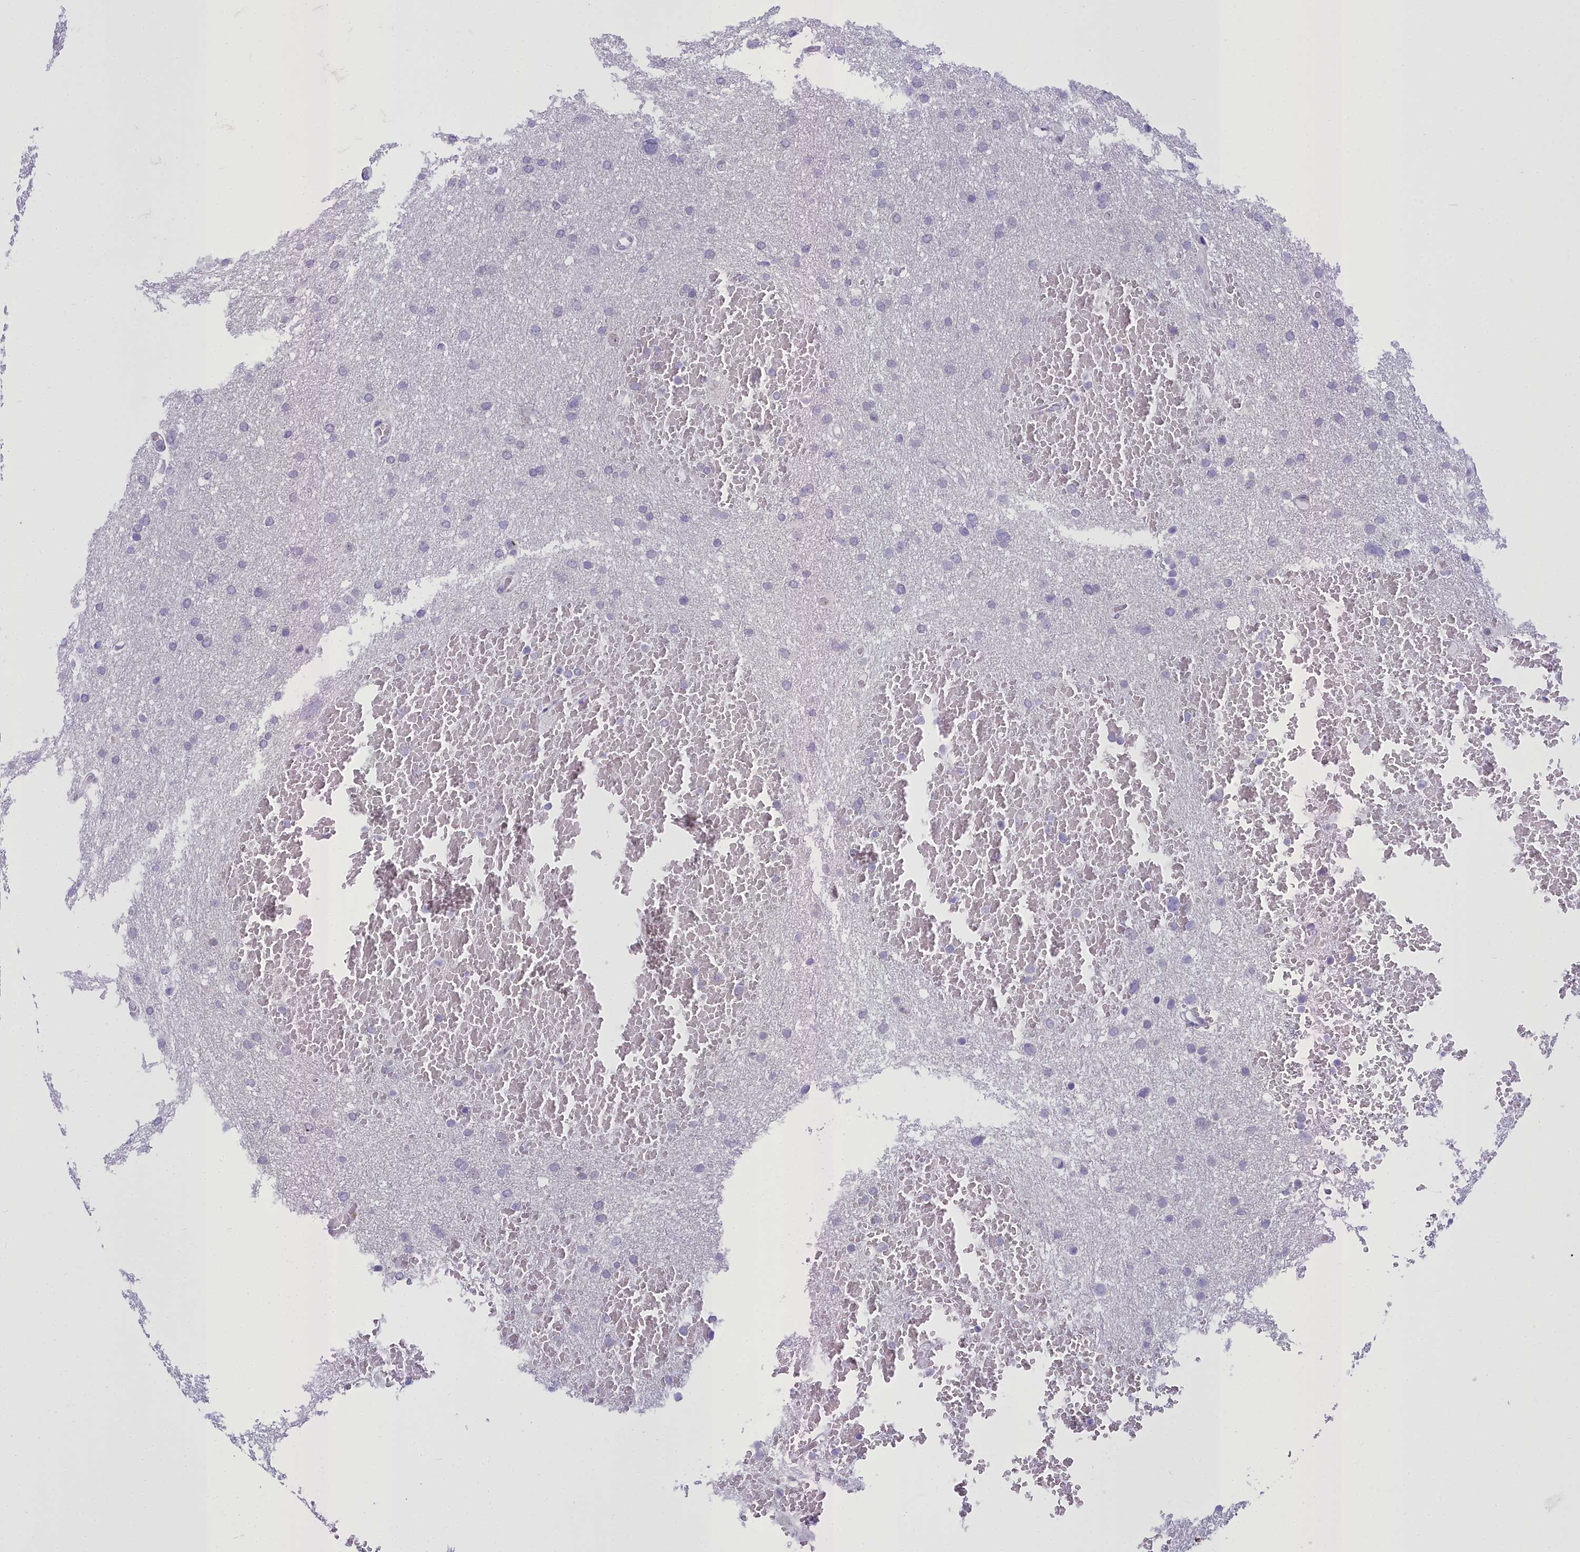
{"staining": {"intensity": "negative", "quantity": "none", "location": "none"}, "tissue": "glioma", "cell_type": "Tumor cells", "image_type": "cancer", "snomed": [{"axis": "morphology", "description": "Glioma, malignant, High grade"}, {"axis": "topography", "description": "Cerebral cortex"}], "caption": "DAB immunohistochemical staining of glioma shows no significant staining in tumor cells.", "gene": "B9D2", "patient": {"sex": "female", "age": 36}}